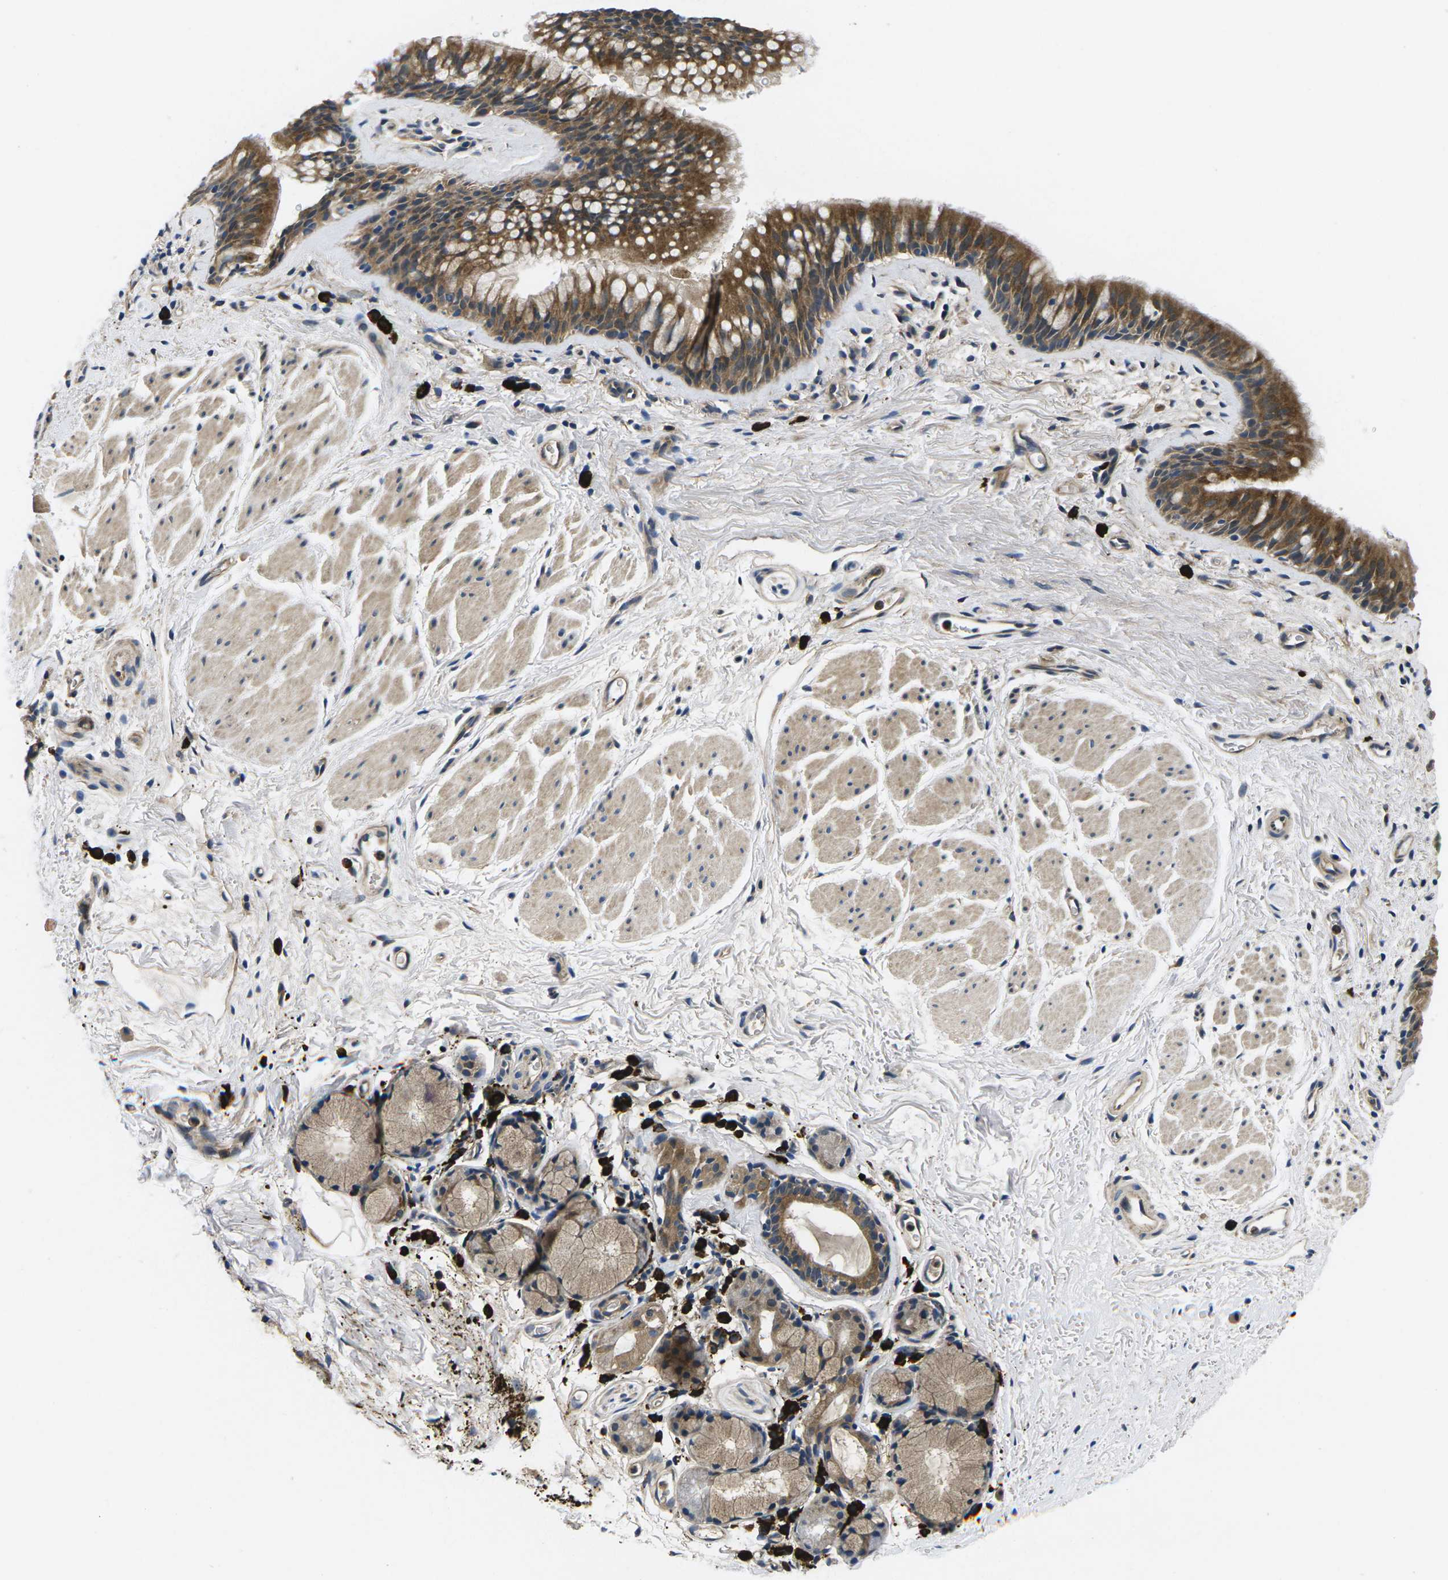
{"staining": {"intensity": "moderate", "quantity": ">75%", "location": "cytoplasmic/membranous"}, "tissue": "bronchus", "cell_type": "Respiratory epithelial cells", "image_type": "normal", "snomed": [{"axis": "morphology", "description": "Normal tissue, NOS"}, {"axis": "topography", "description": "Cartilage tissue"}, {"axis": "topography", "description": "Bronchus"}], "caption": "Immunohistochemistry image of normal bronchus stained for a protein (brown), which displays medium levels of moderate cytoplasmic/membranous expression in about >75% of respiratory epithelial cells.", "gene": "PLCE1", "patient": {"sex": "female", "age": 53}}